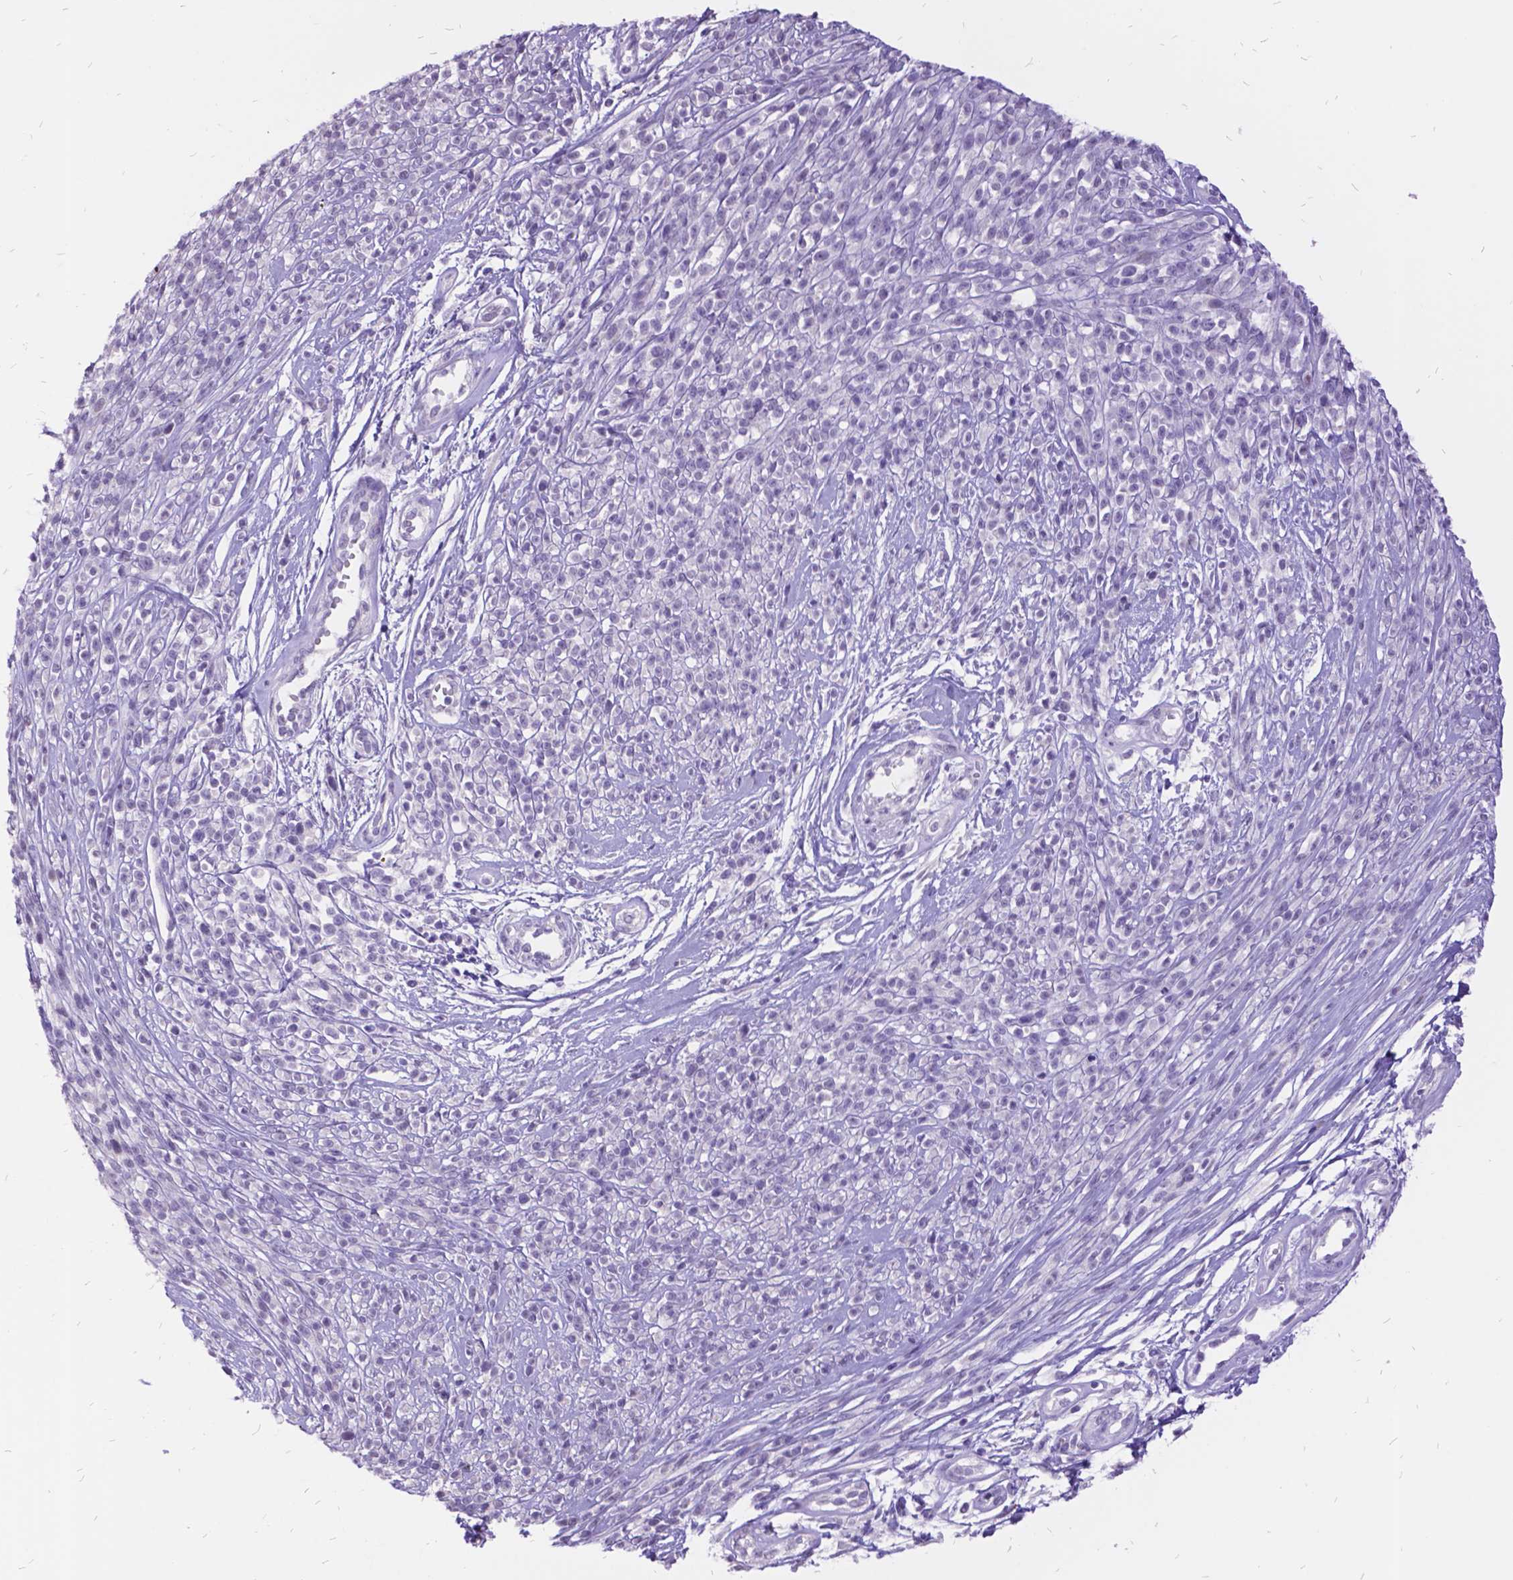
{"staining": {"intensity": "negative", "quantity": "none", "location": "none"}, "tissue": "melanoma", "cell_type": "Tumor cells", "image_type": "cancer", "snomed": [{"axis": "morphology", "description": "Malignant melanoma, NOS"}, {"axis": "topography", "description": "Skin"}, {"axis": "topography", "description": "Skin of trunk"}], "caption": "A high-resolution micrograph shows IHC staining of melanoma, which reveals no significant staining in tumor cells.", "gene": "ITGB6", "patient": {"sex": "male", "age": 74}}